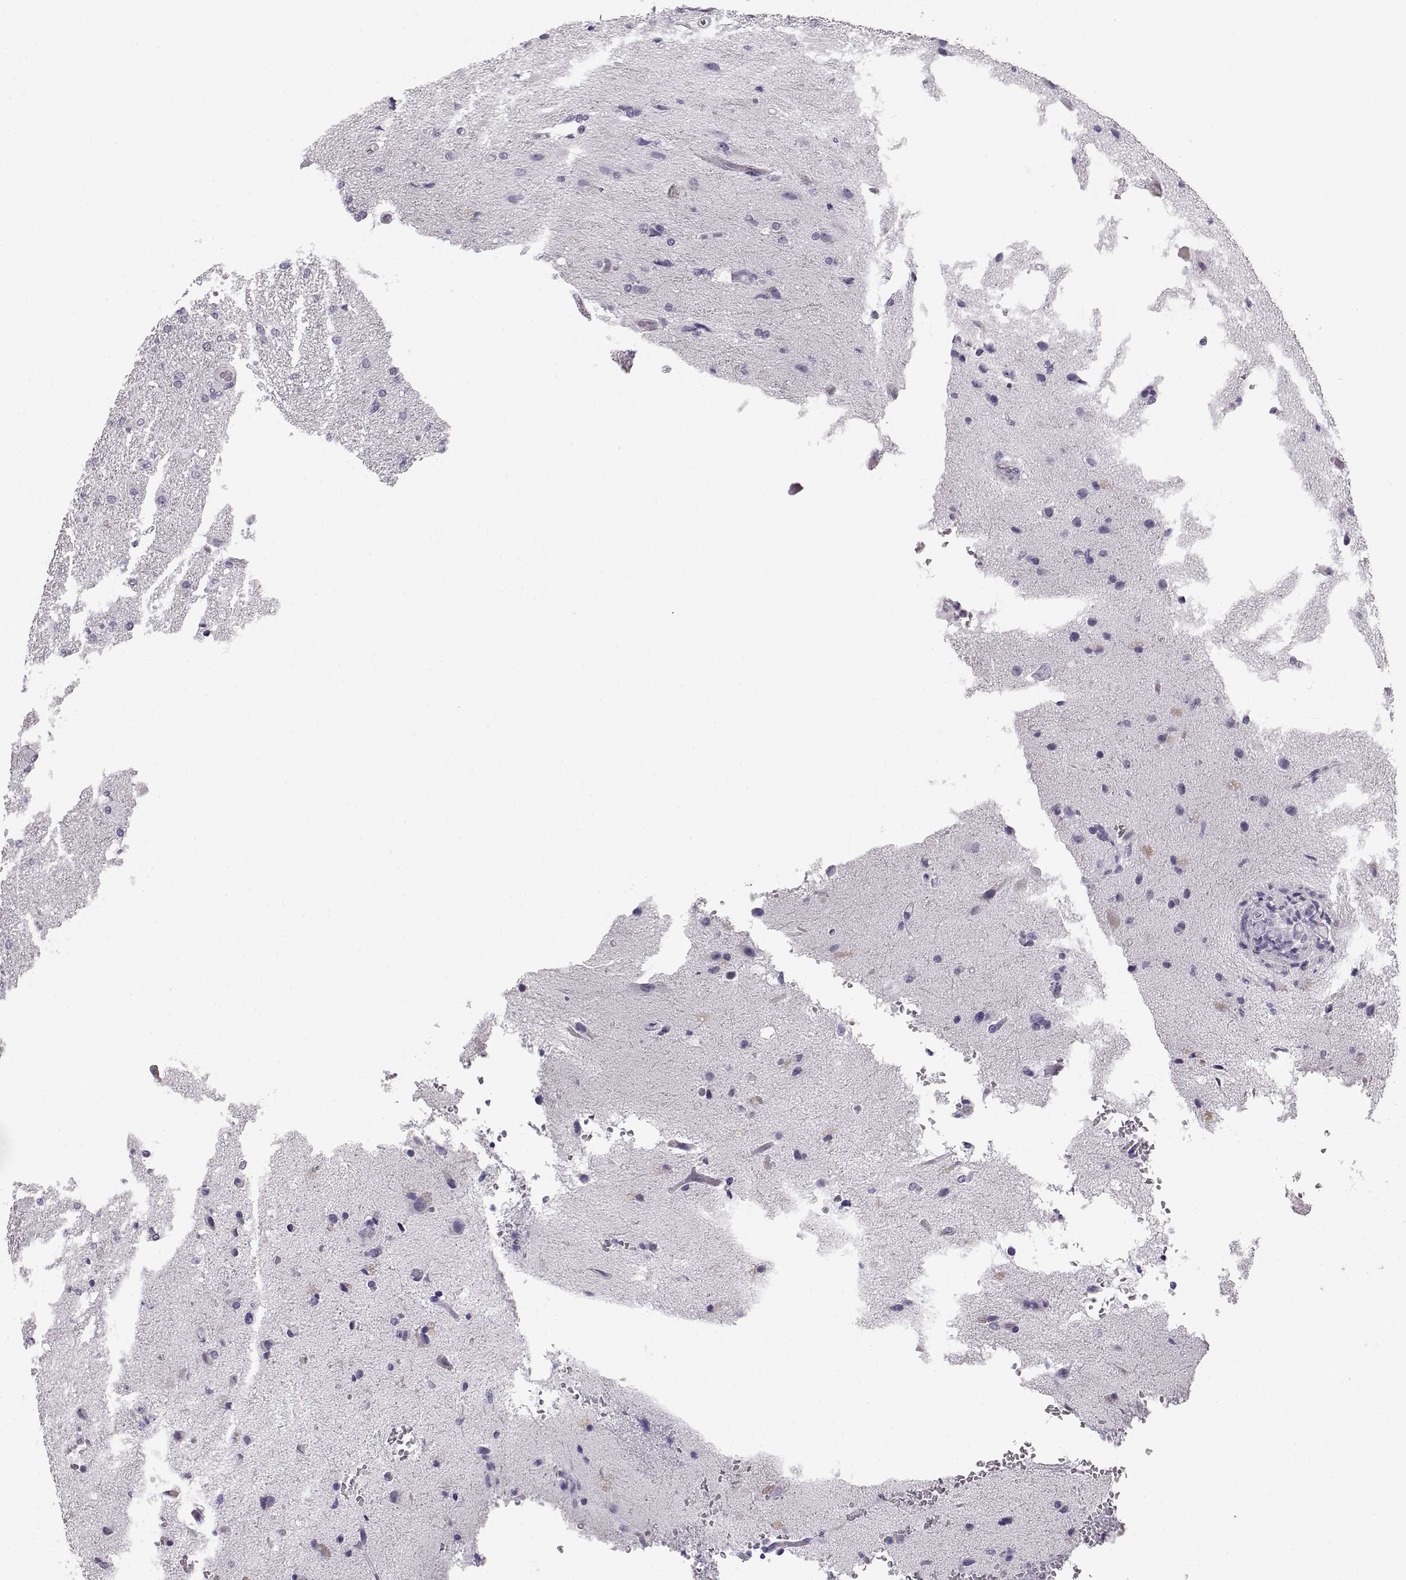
{"staining": {"intensity": "negative", "quantity": "none", "location": "none"}, "tissue": "glioma", "cell_type": "Tumor cells", "image_type": "cancer", "snomed": [{"axis": "morphology", "description": "Glioma, malignant, High grade"}, {"axis": "topography", "description": "Brain"}], "caption": "An IHC image of malignant glioma (high-grade) is shown. There is no staining in tumor cells of malignant glioma (high-grade). The staining was performed using DAB to visualize the protein expression in brown, while the nuclei were stained in blue with hematoxylin (Magnification: 20x).", "gene": "BFSP2", "patient": {"sex": "male", "age": 68}}